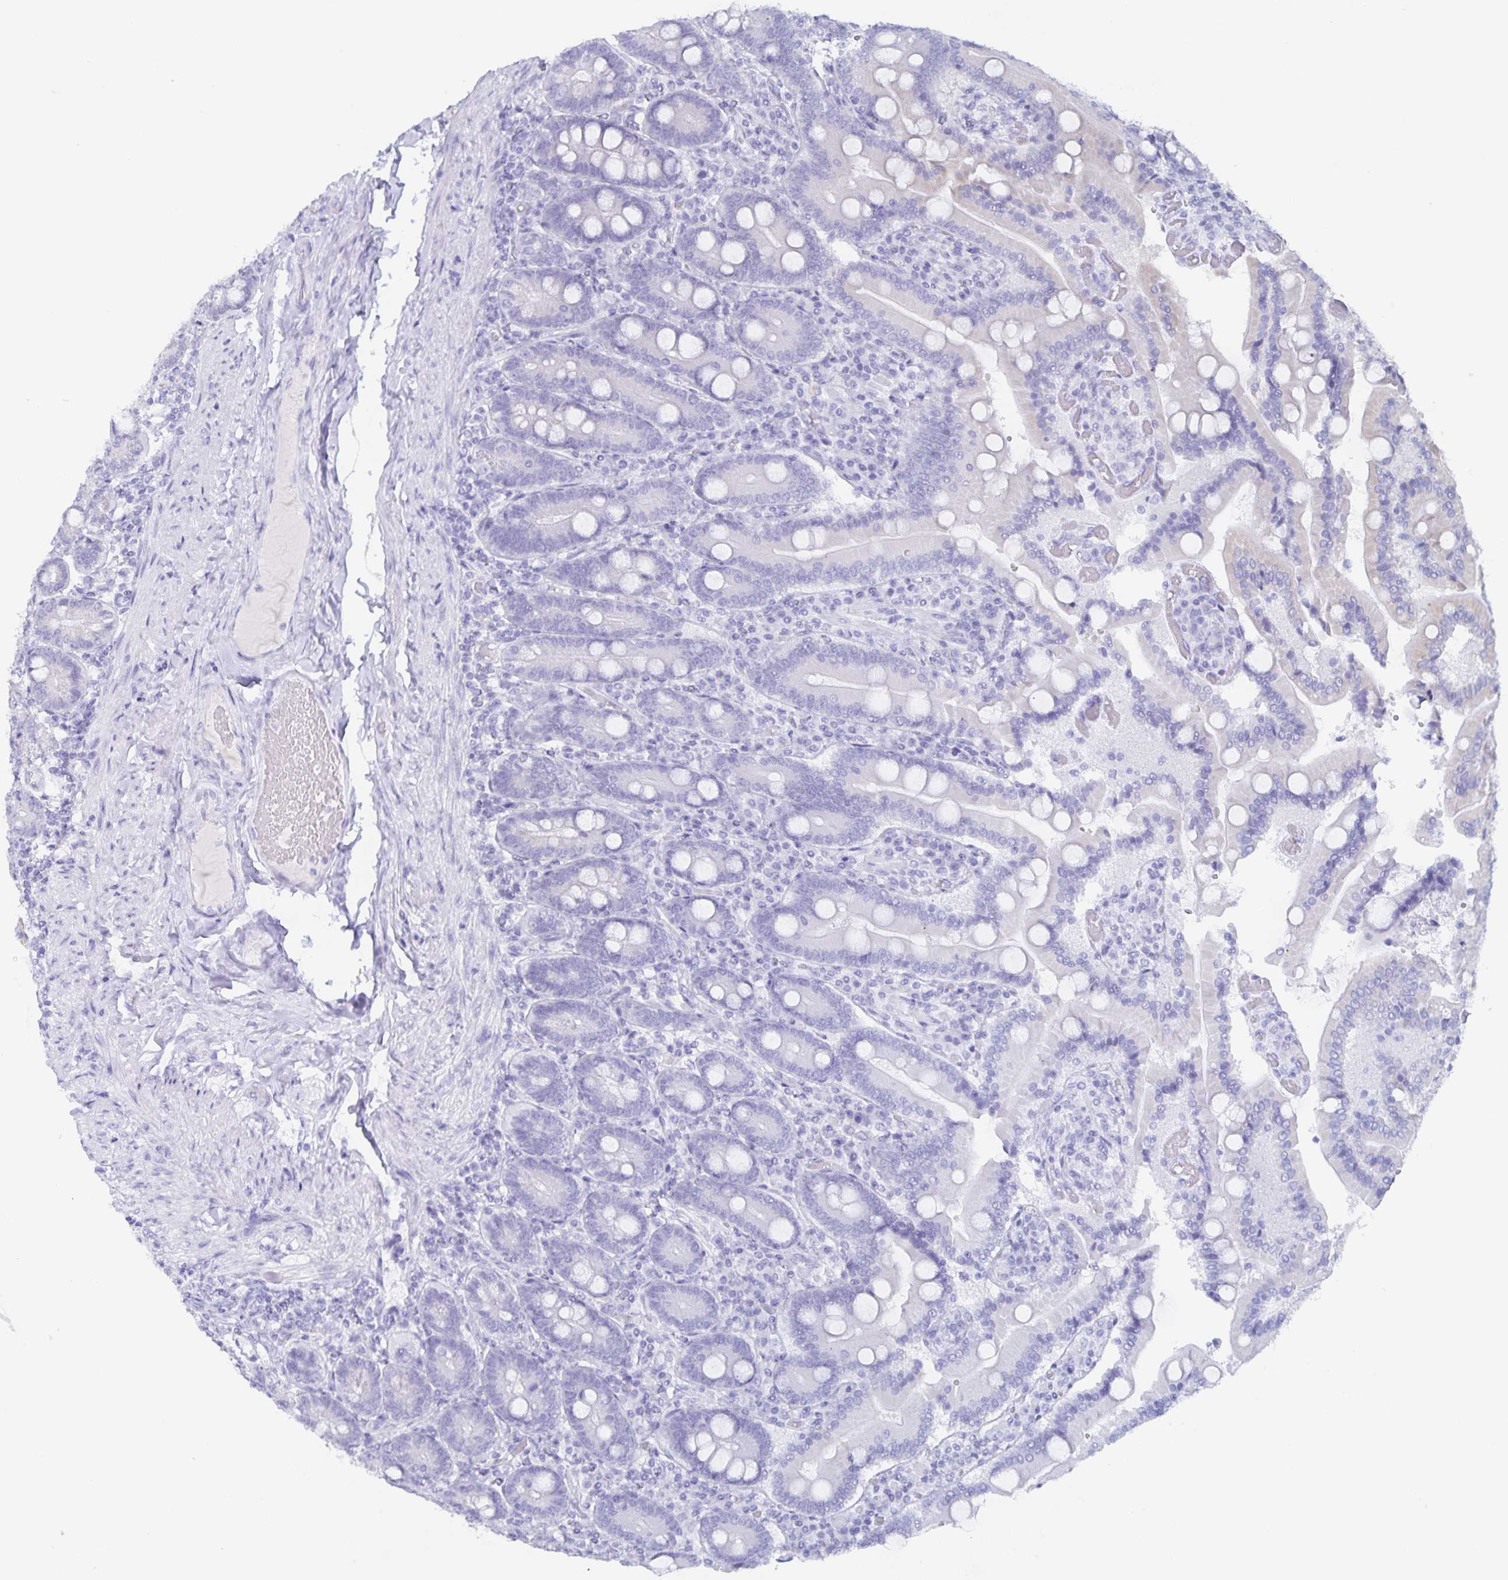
{"staining": {"intensity": "negative", "quantity": "none", "location": "none"}, "tissue": "duodenum", "cell_type": "Glandular cells", "image_type": "normal", "snomed": [{"axis": "morphology", "description": "Normal tissue, NOS"}, {"axis": "topography", "description": "Duodenum"}], "caption": "Immunohistochemistry (IHC) photomicrograph of normal duodenum: duodenum stained with DAB (3,3'-diaminobenzidine) shows no significant protein staining in glandular cells. (DAB IHC visualized using brightfield microscopy, high magnification).", "gene": "RPL36A", "patient": {"sex": "female", "age": 62}}